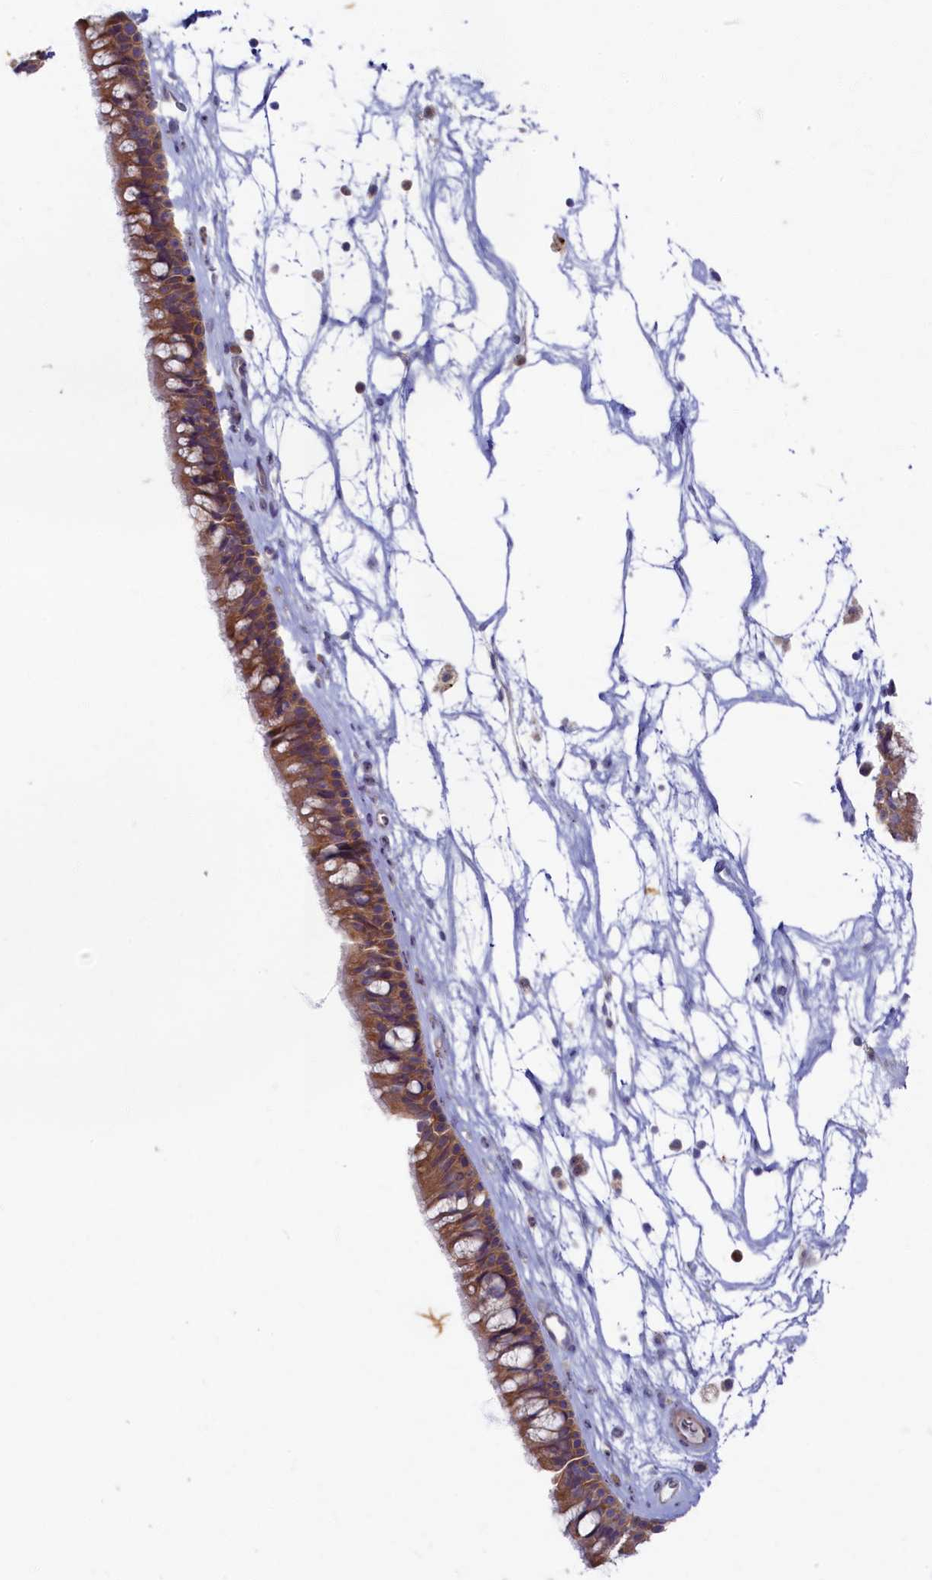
{"staining": {"intensity": "moderate", "quantity": ">75%", "location": "cytoplasmic/membranous"}, "tissue": "nasopharynx", "cell_type": "Respiratory epithelial cells", "image_type": "normal", "snomed": [{"axis": "morphology", "description": "Normal tissue, NOS"}, {"axis": "topography", "description": "Nasopharynx"}], "caption": "Protein staining of benign nasopharynx displays moderate cytoplasmic/membranous staining in about >75% of respiratory epithelial cells. (Stains: DAB (3,3'-diaminobenzidine) in brown, nuclei in blue, Microscopy: brightfield microscopy at high magnification).", "gene": "WDR59", "patient": {"sex": "male", "age": 64}}